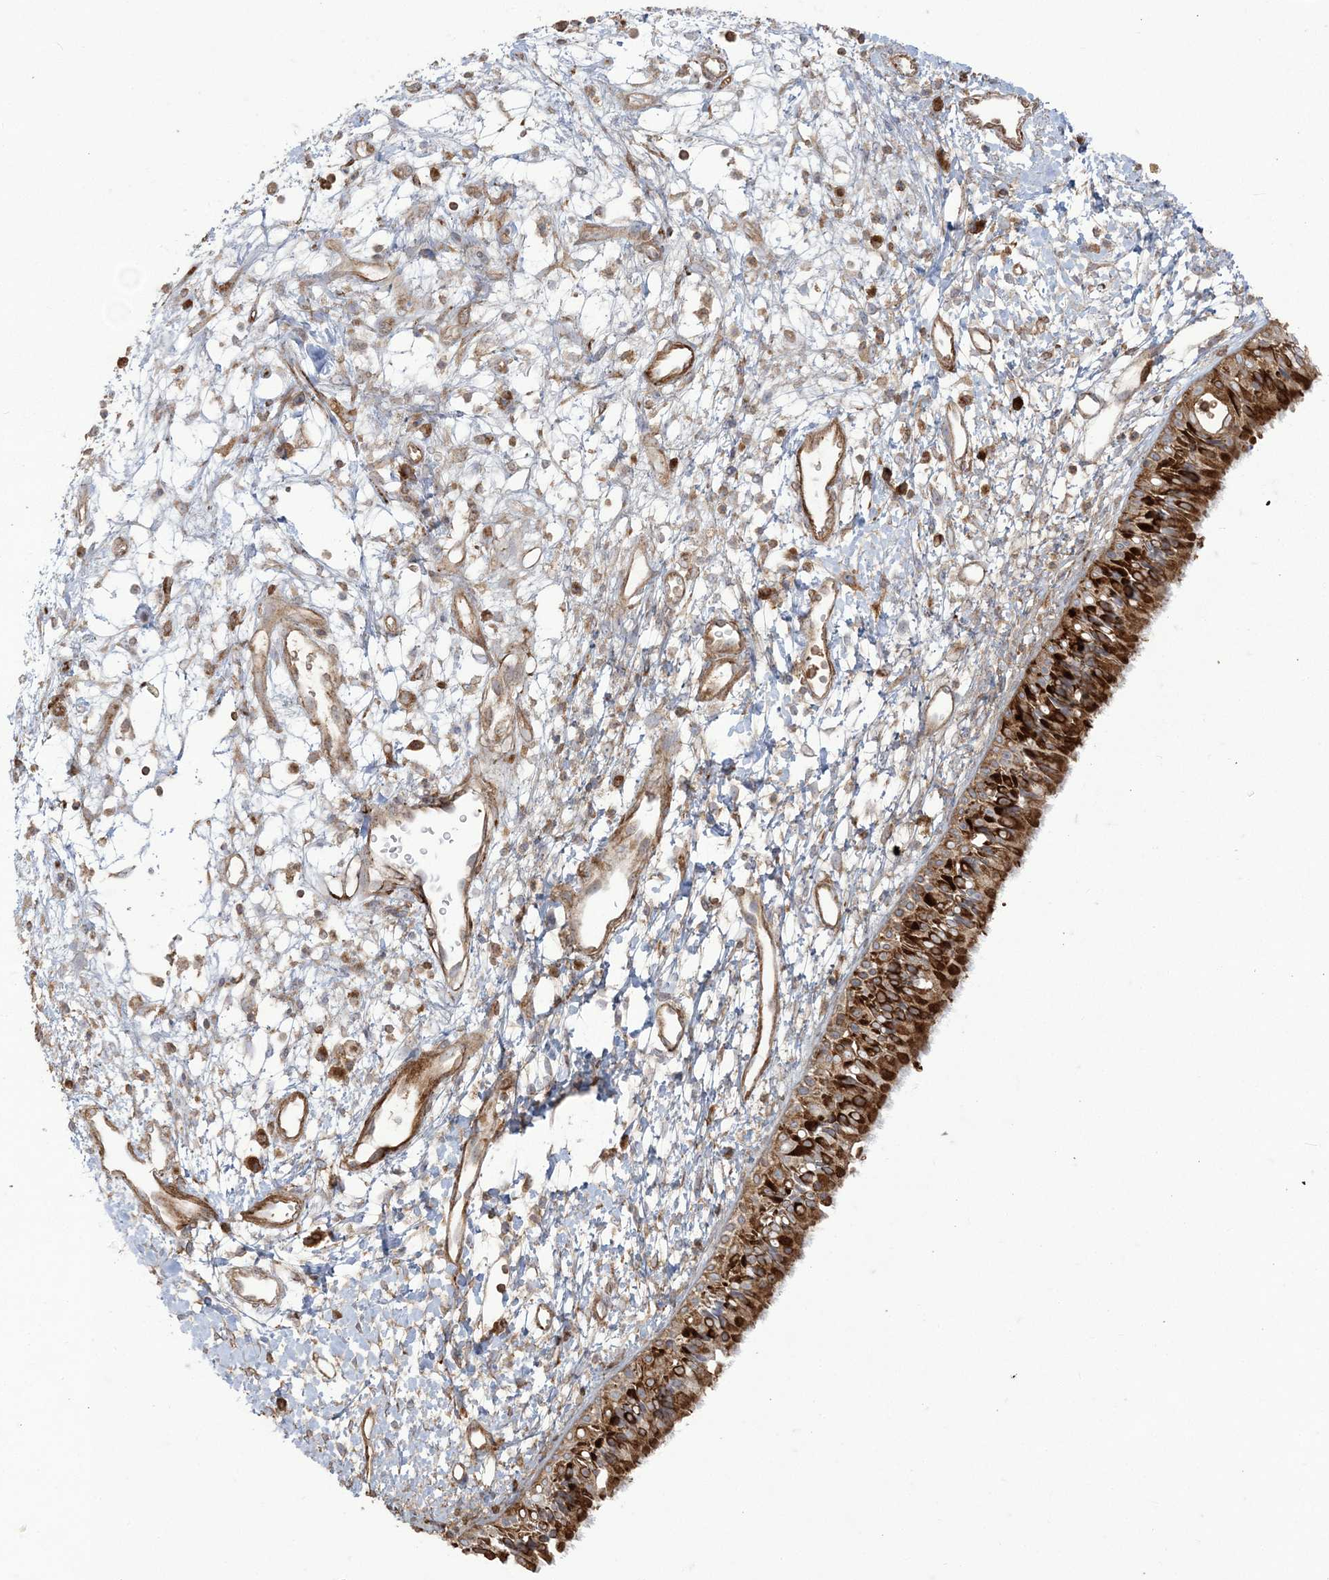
{"staining": {"intensity": "strong", "quantity": ">75%", "location": "cytoplasmic/membranous"}, "tissue": "nasopharynx", "cell_type": "Respiratory epithelial cells", "image_type": "normal", "snomed": [{"axis": "morphology", "description": "Normal tissue, NOS"}, {"axis": "topography", "description": "Nasopharynx"}], "caption": "DAB (3,3'-diaminobenzidine) immunohistochemical staining of unremarkable human nasopharynx displays strong cytoplasmic/membranous protein staining in approximately >75% of respiratory epithelial cells. Nuclei are stained in blue.", "gene": "DERL3", "patient": {"sex": "male", "age": 22}}